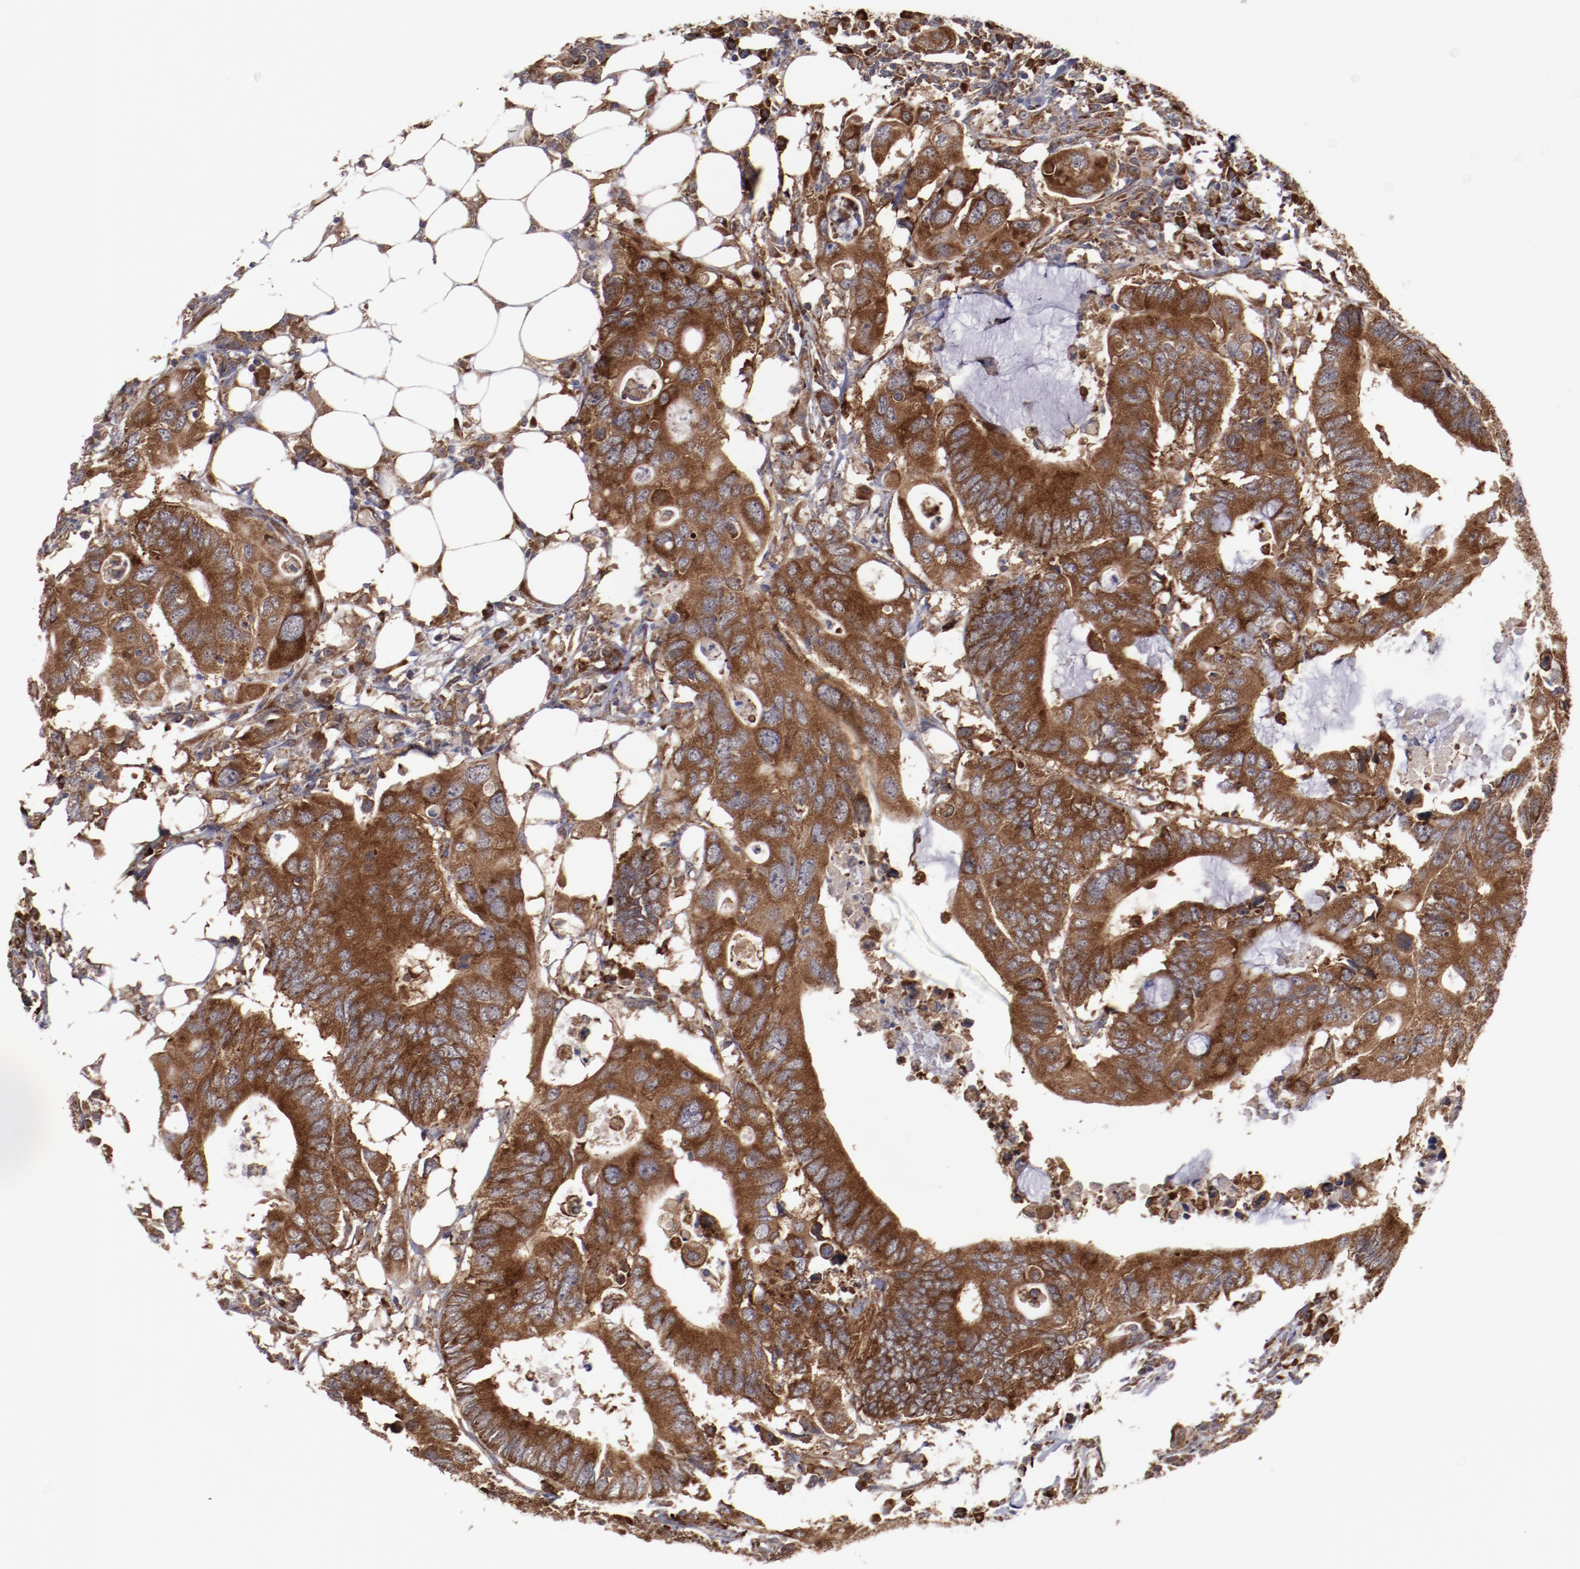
{"staining": {"intensity": "strong", "quantity": ">75%", "location": "cytoplasmic/membranous"}, "tissue": "colorectal cancer", "cell_type": "Tumor cells", "image_type": "cancer", "snomed": [{"axis": "morphology", "description": "Adenocarcinoma, NOS"}, {"axis": "topography", "description": "Colon"}], "caption": "Immunohistochemistry histopathology image of human adenocarcinoma (colorectal) stained for a protein (brown), which reveals high levels of strong cytoplasmic/membranous staining in approximately >75% of tumor cells.", "gene": "RPS4Y1", "patient": {"sex": "male", "age": 71}}